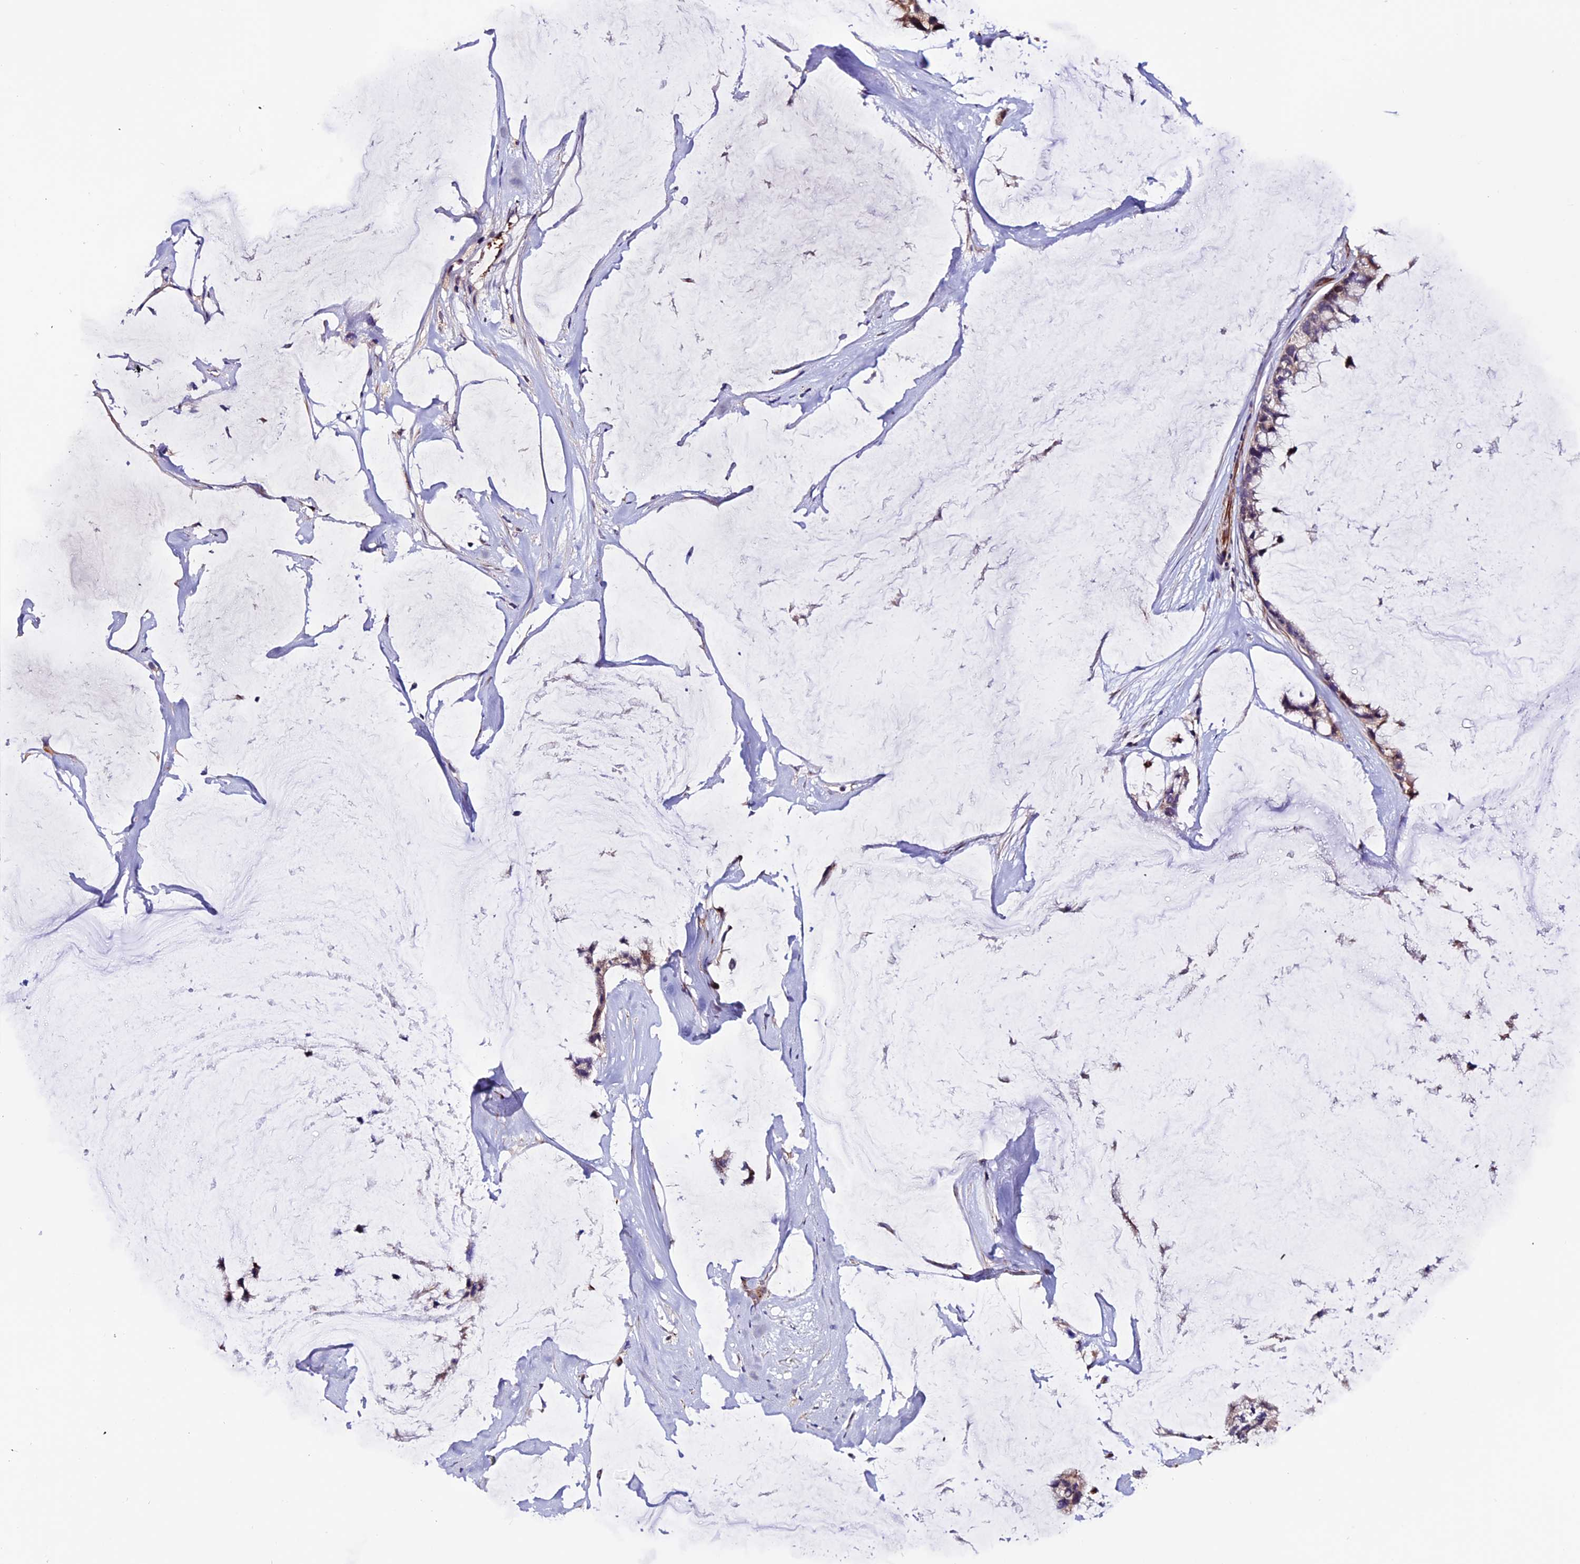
{"staining": {"intensity": "moderate", "quantity": ">75%", "location": "cytoplasmic/membranous"}, "tissue": "ovarian cancer", "cell_type": "Tumor cells", "image_type": "cancer", "snomed": [{"axis": "morphology", "description": "Cystadenocarcinoma, mucinous, NOS"}, {"axis": "topography", "description": "Ovary"}], "caption": "Immunohistochemistry of ovarian cancer (mucinous cystadenocarcinoma) demonstrates medium levels of moderate cytoplasmic/membranous expression in about >75% of tumor cells.", "gene": "RINL", "patient": {"sex": "female", "age": 39}}